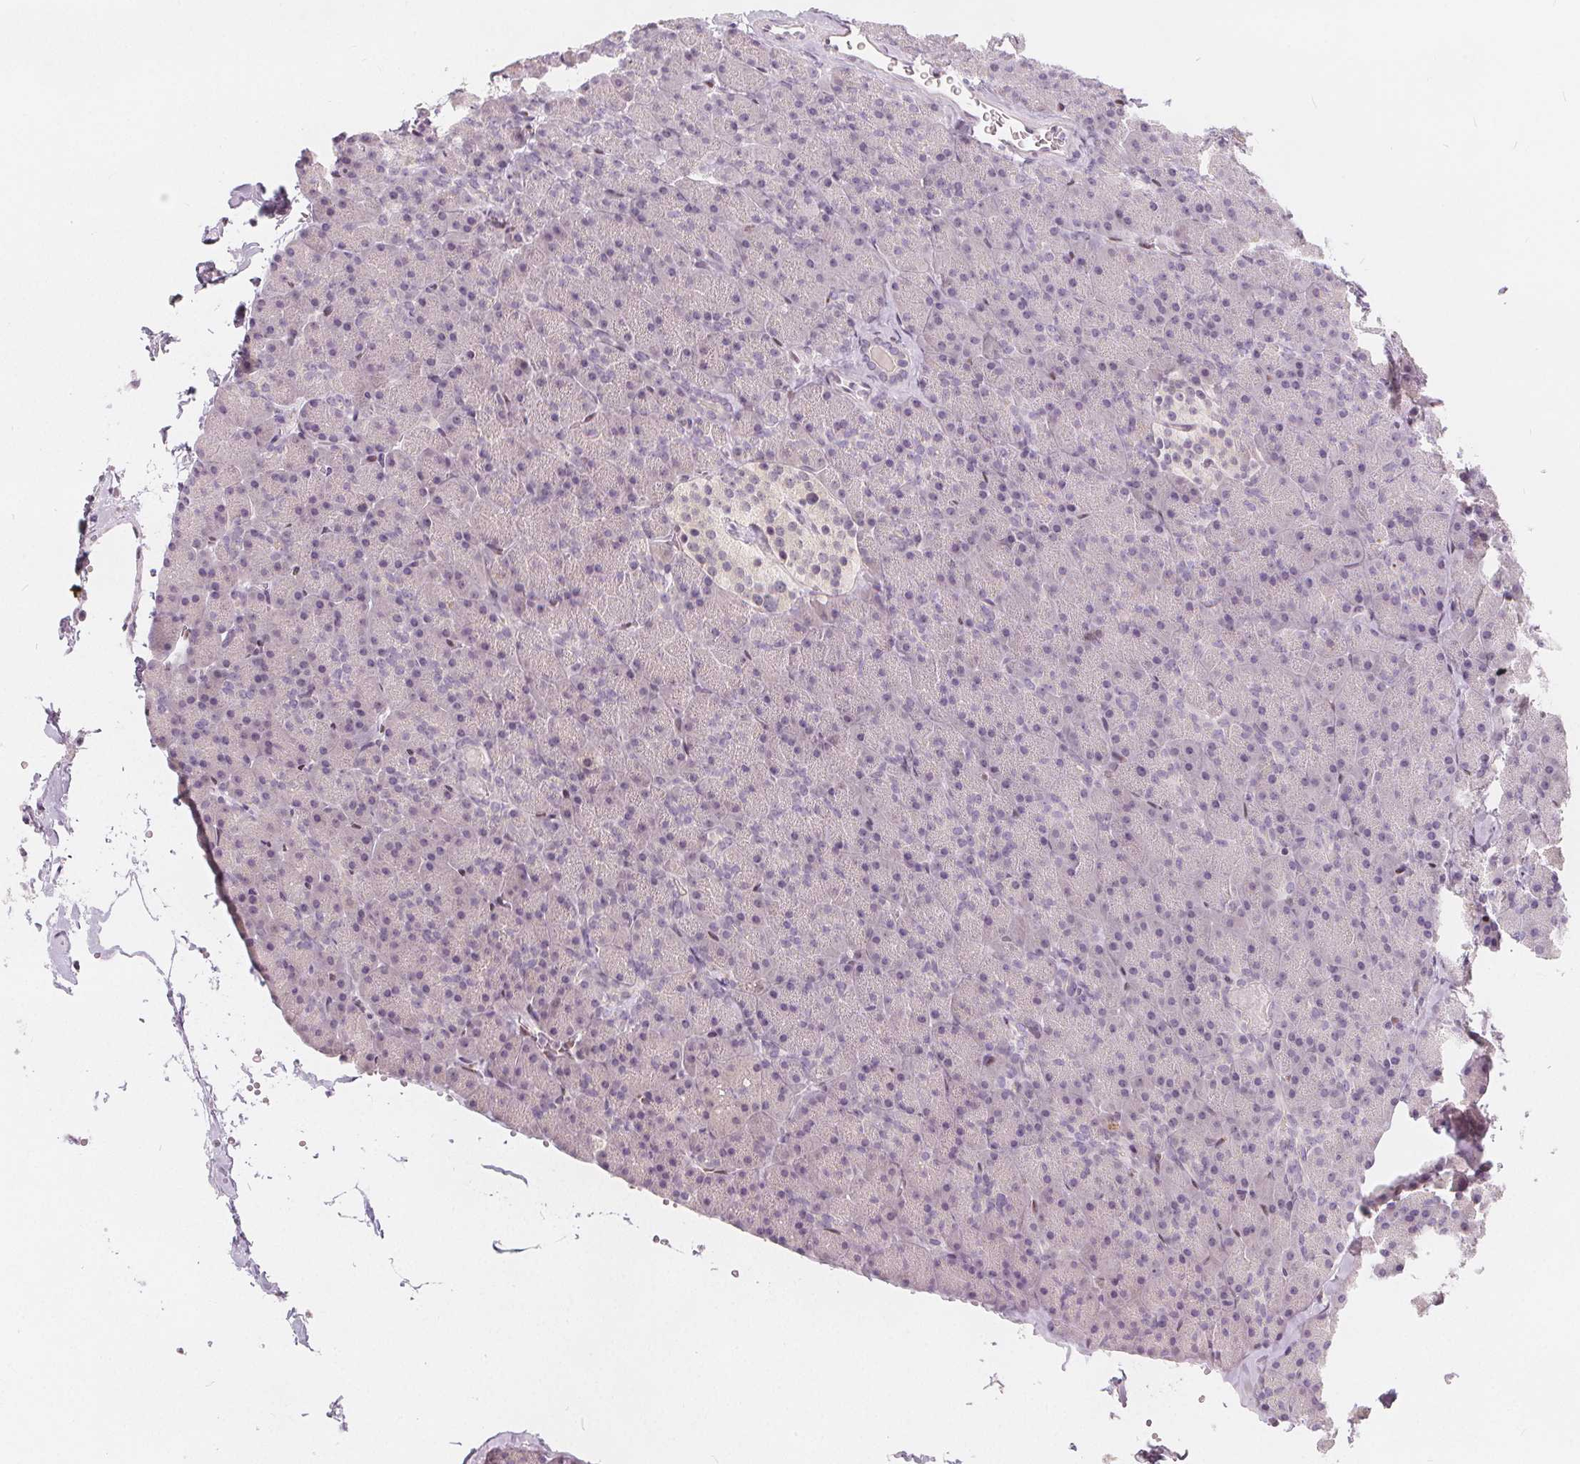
{"staining": {"intensity": "weak", "quantity": "<25%", "location": "cytoplasmic/membranous"}, "tissue": "carcinoid", "cell_type": "Tumor cells", "image_type": "cancer", "snomed": [{"axis": "morphology", "description": "Normal tissue, NOS"}, {"axis": "morphology", "description": "Carcinoid, malignant, NOS"}, {"axis": "topography", "description": "Pancreas"}], "caption": "High magnification brightfield microscopy of carcinoid (malignant) stained with DAB (3,3'-diaminobenzidine) (brown) and counterstained with hematoxylin (blue): tumor cells show no significant positivity.", "gene": "DRC3", "patient": {"sex": "male", "age": 36}}